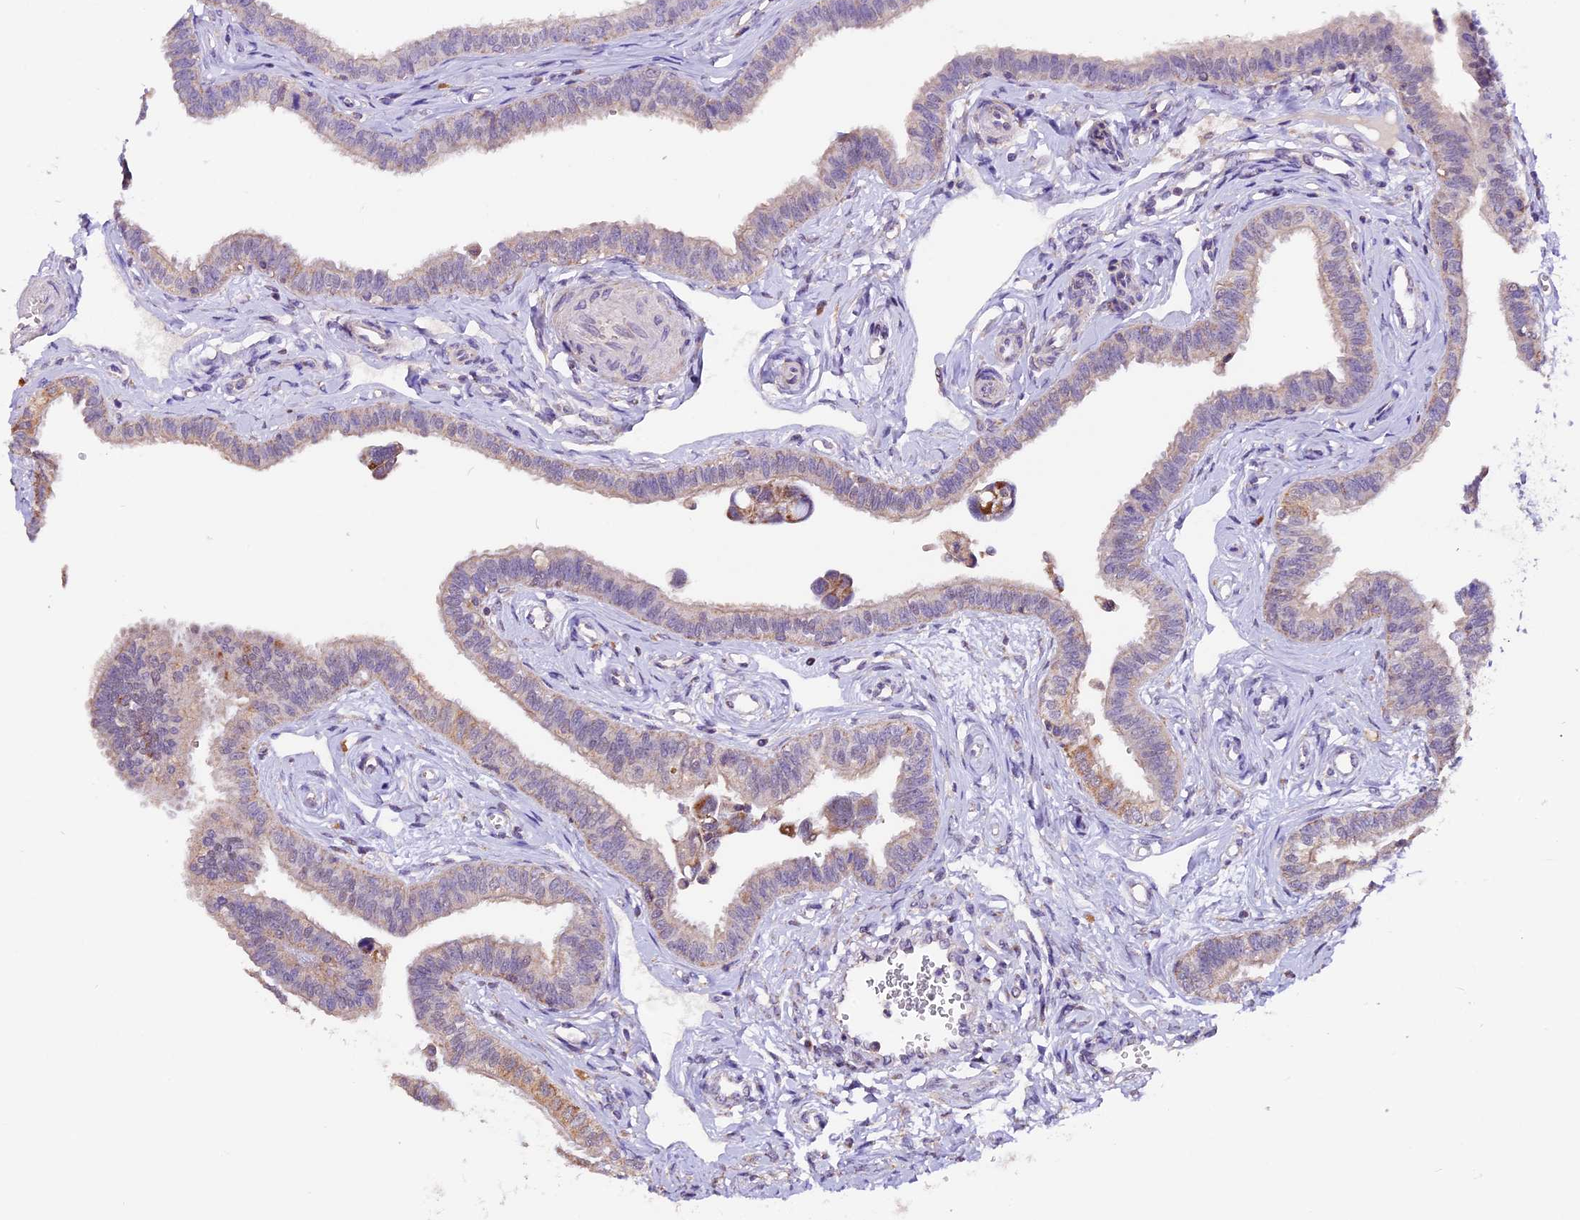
{"staining": {"intensity": "weak", "quantity": "<25%", "location": "cytoplasmic/membranous"}, "tissue": "fallopian tube", "cell_type": "Glandular cells", "image_type": "normal", "snomed": [{"axis": "morphology", "description": "Normal tissue, NOS"}, {"axis": "morphology", "description": "Carcinoma, NOS"}, {"axis": "topography", "description": "Fallopian tube"}, {"axis": "topography", "description": "Ovary"}], "caption": "Glandular cells are negative for brown protein staining in benign fallopian tube. Nuclei are stained in blue.", "gene": "DDX28", "patient": {"sex": "female", "age": 59}}